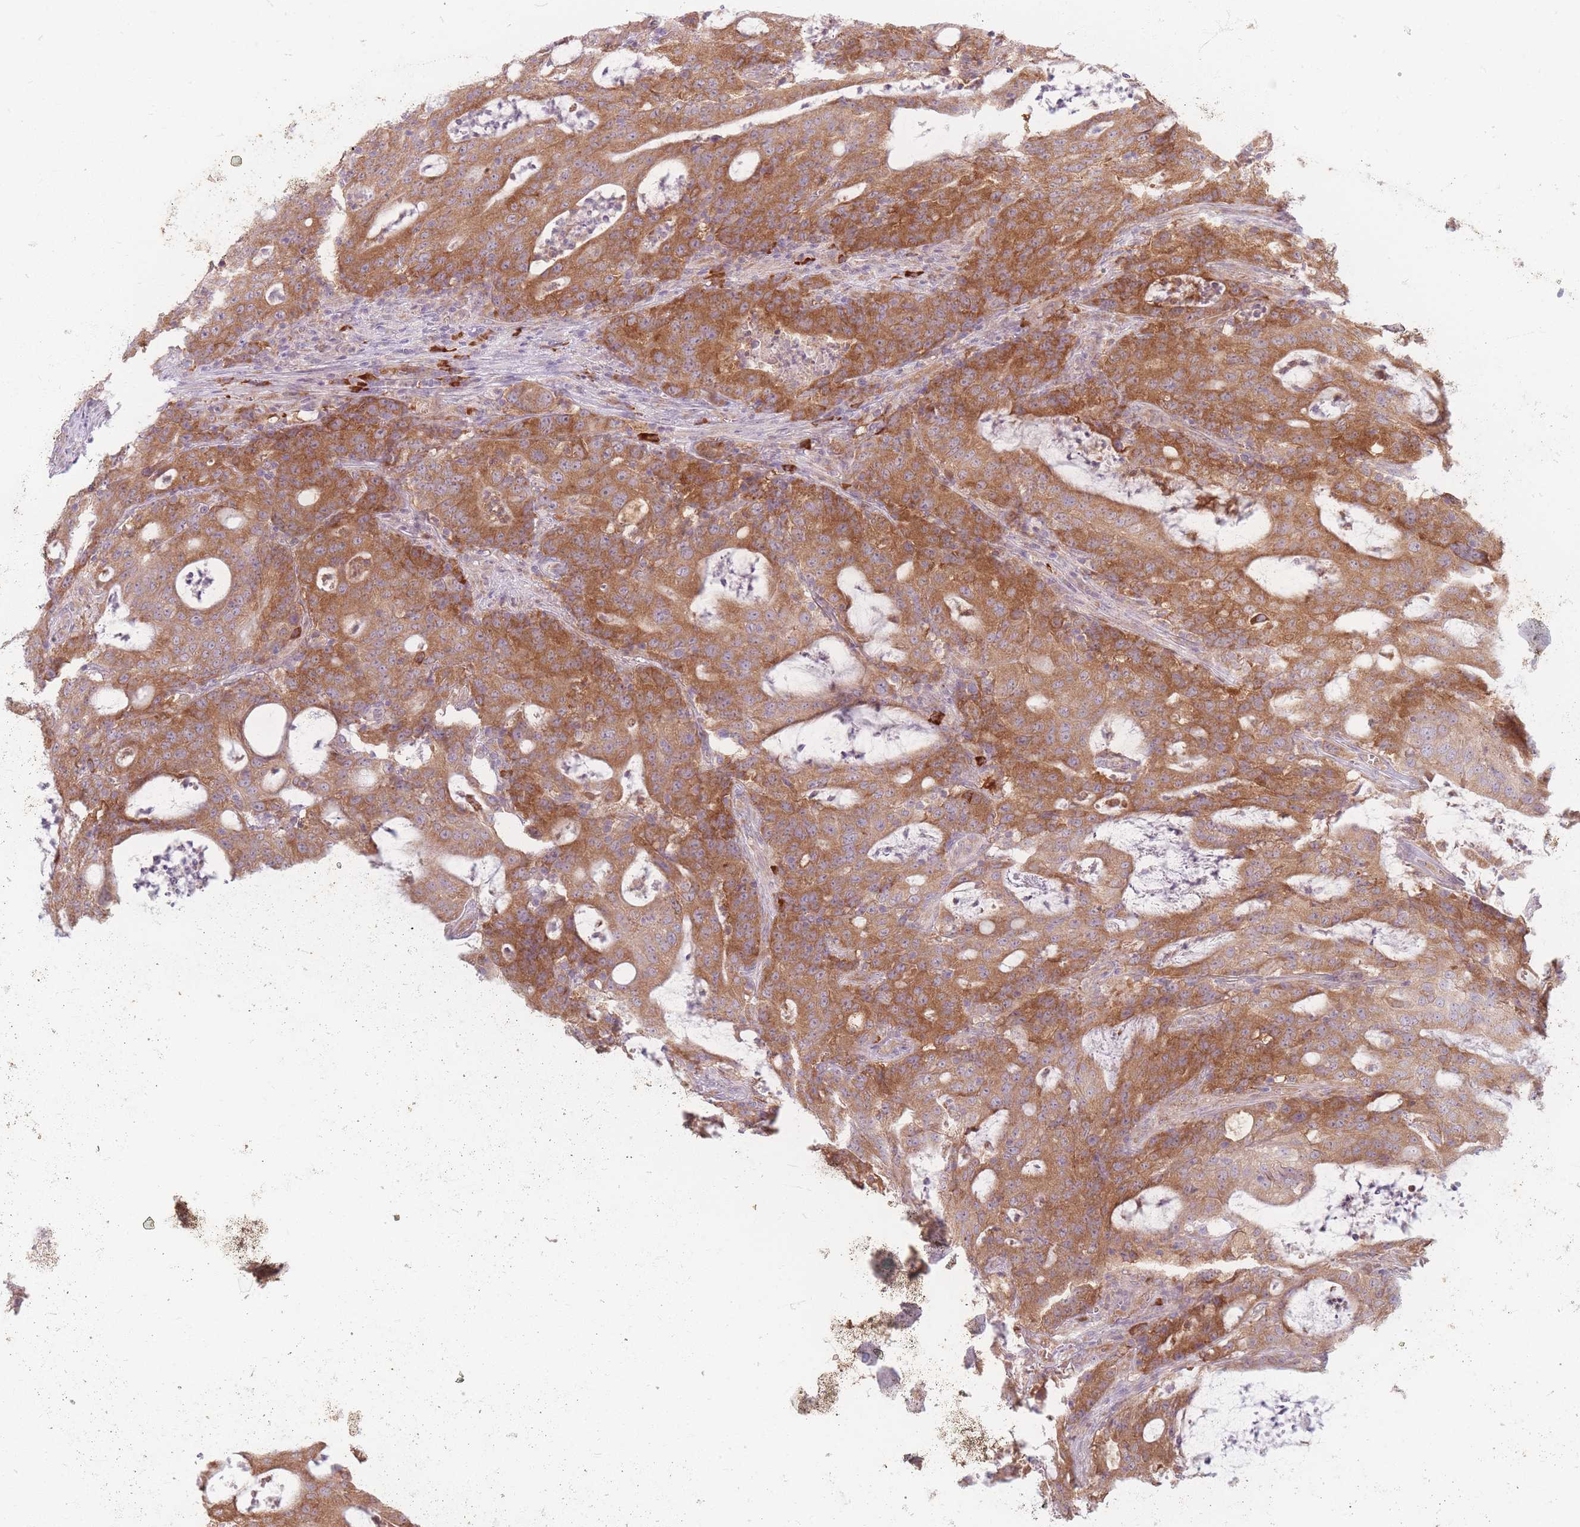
{"staining": {"intensity": "moderate", "quantity": ">75%", "location": "cytoplasmic/membranous"}, "tissue": "colorectal cancer", "cell_type": "Tumor cells", "image_type": "cancer", "snomed": [{"axis": "morphology", "description": "Adenocarcinoma, NOS"}, {"axis": "topography", "description": "Colon"}], "caption": "Approximately >75% of tumor cells in human colorectal cancer (adenocarcinoma) exhibit moderate cytoplasmic/membranous protein staining as visualized by brown immunohistochemical staining.", "gene": "SMIM14", "patient": {"sex": "male", "age": 83}}